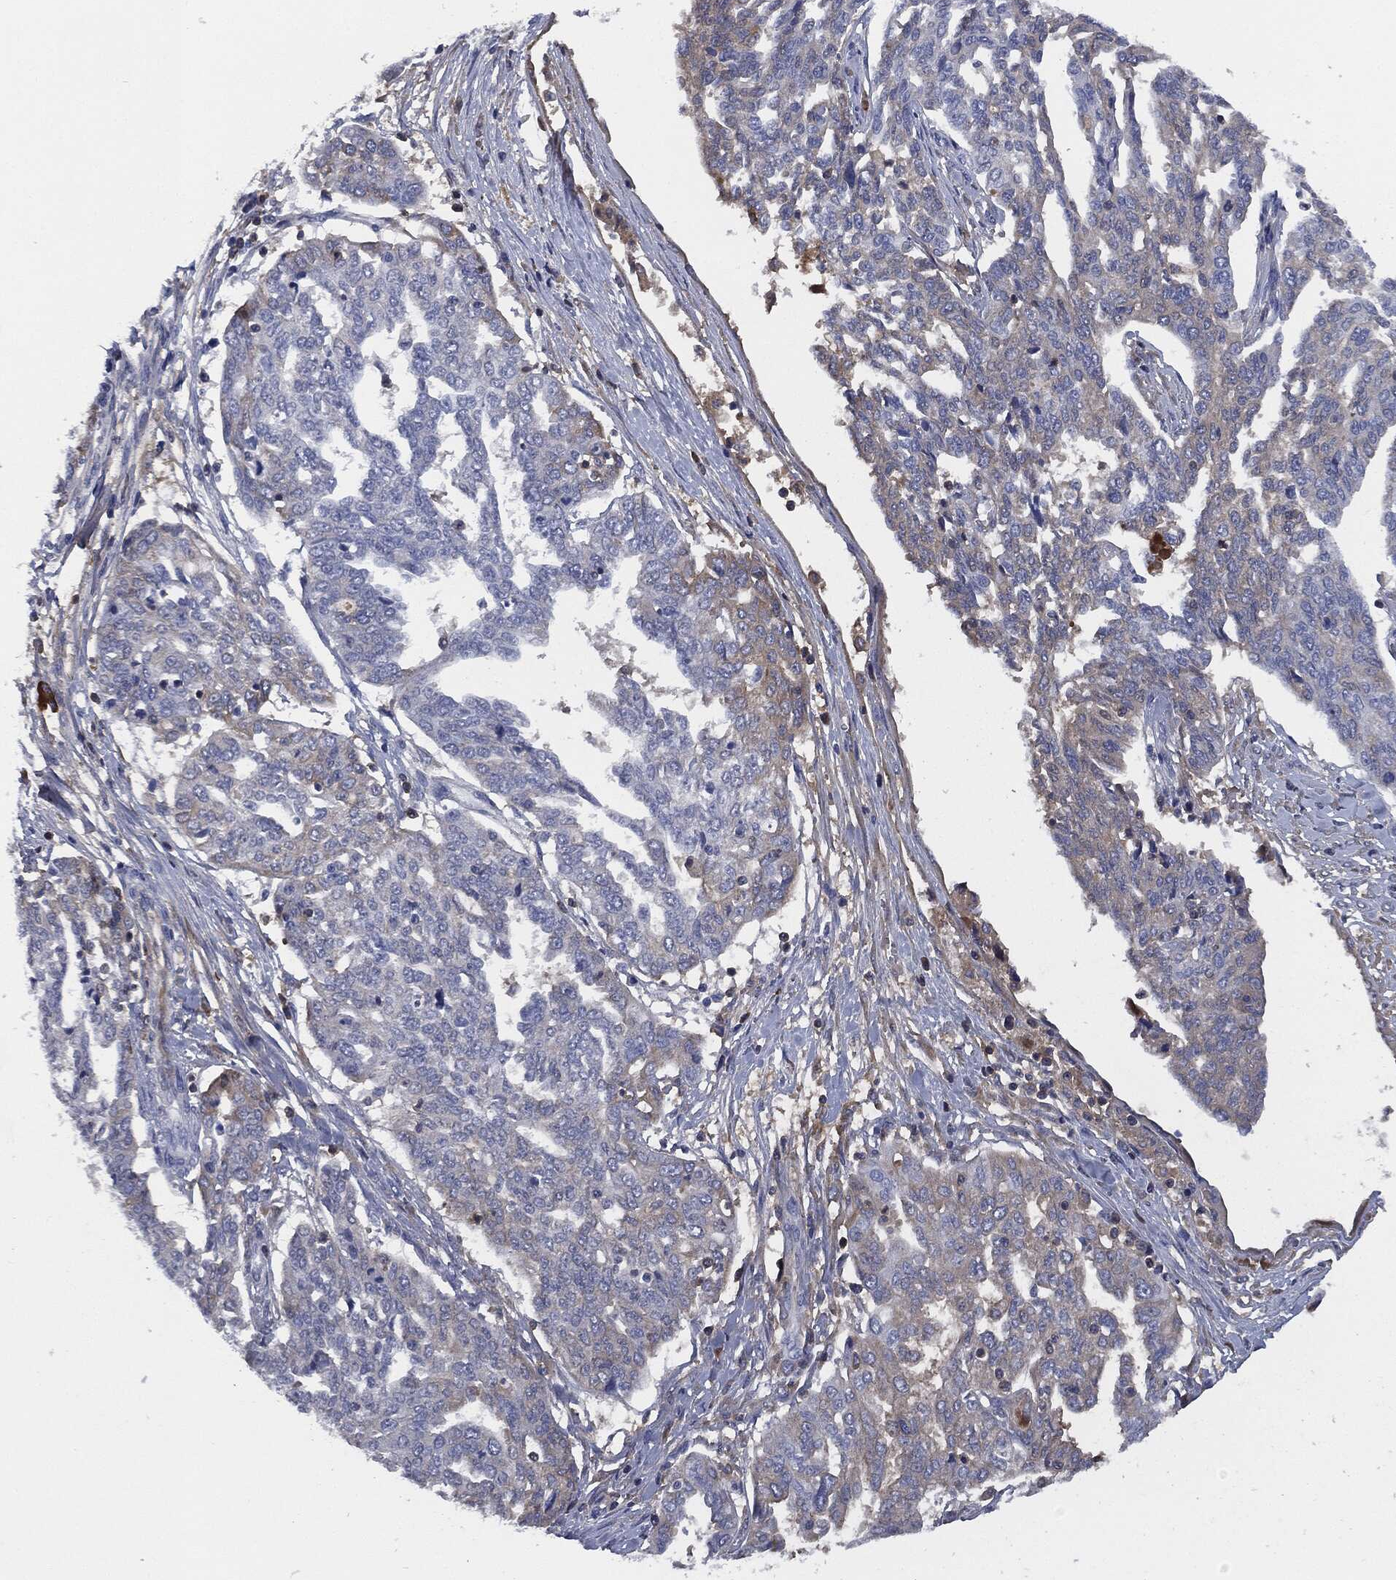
{"staining": {"intensity": "weak", "quantity": "<25%", "location": "cytoplasmic/membranous"}, "tissue": "ovarian cancer", "cell_type": "Tumor cells", "image_type": "cancer", "snomed": [{"axis": "morphology", "description": "Cystadenocarcinoma, serous, NOS"}, {"axis": "topography", "description": "Ovary"}], "caption": "The micrograph shows no staining of tumor cells in ovarian serous cystadenocarcinoma.", "gene": "SIGLEC7", "patient": {"sex": "female", "age": 67}}